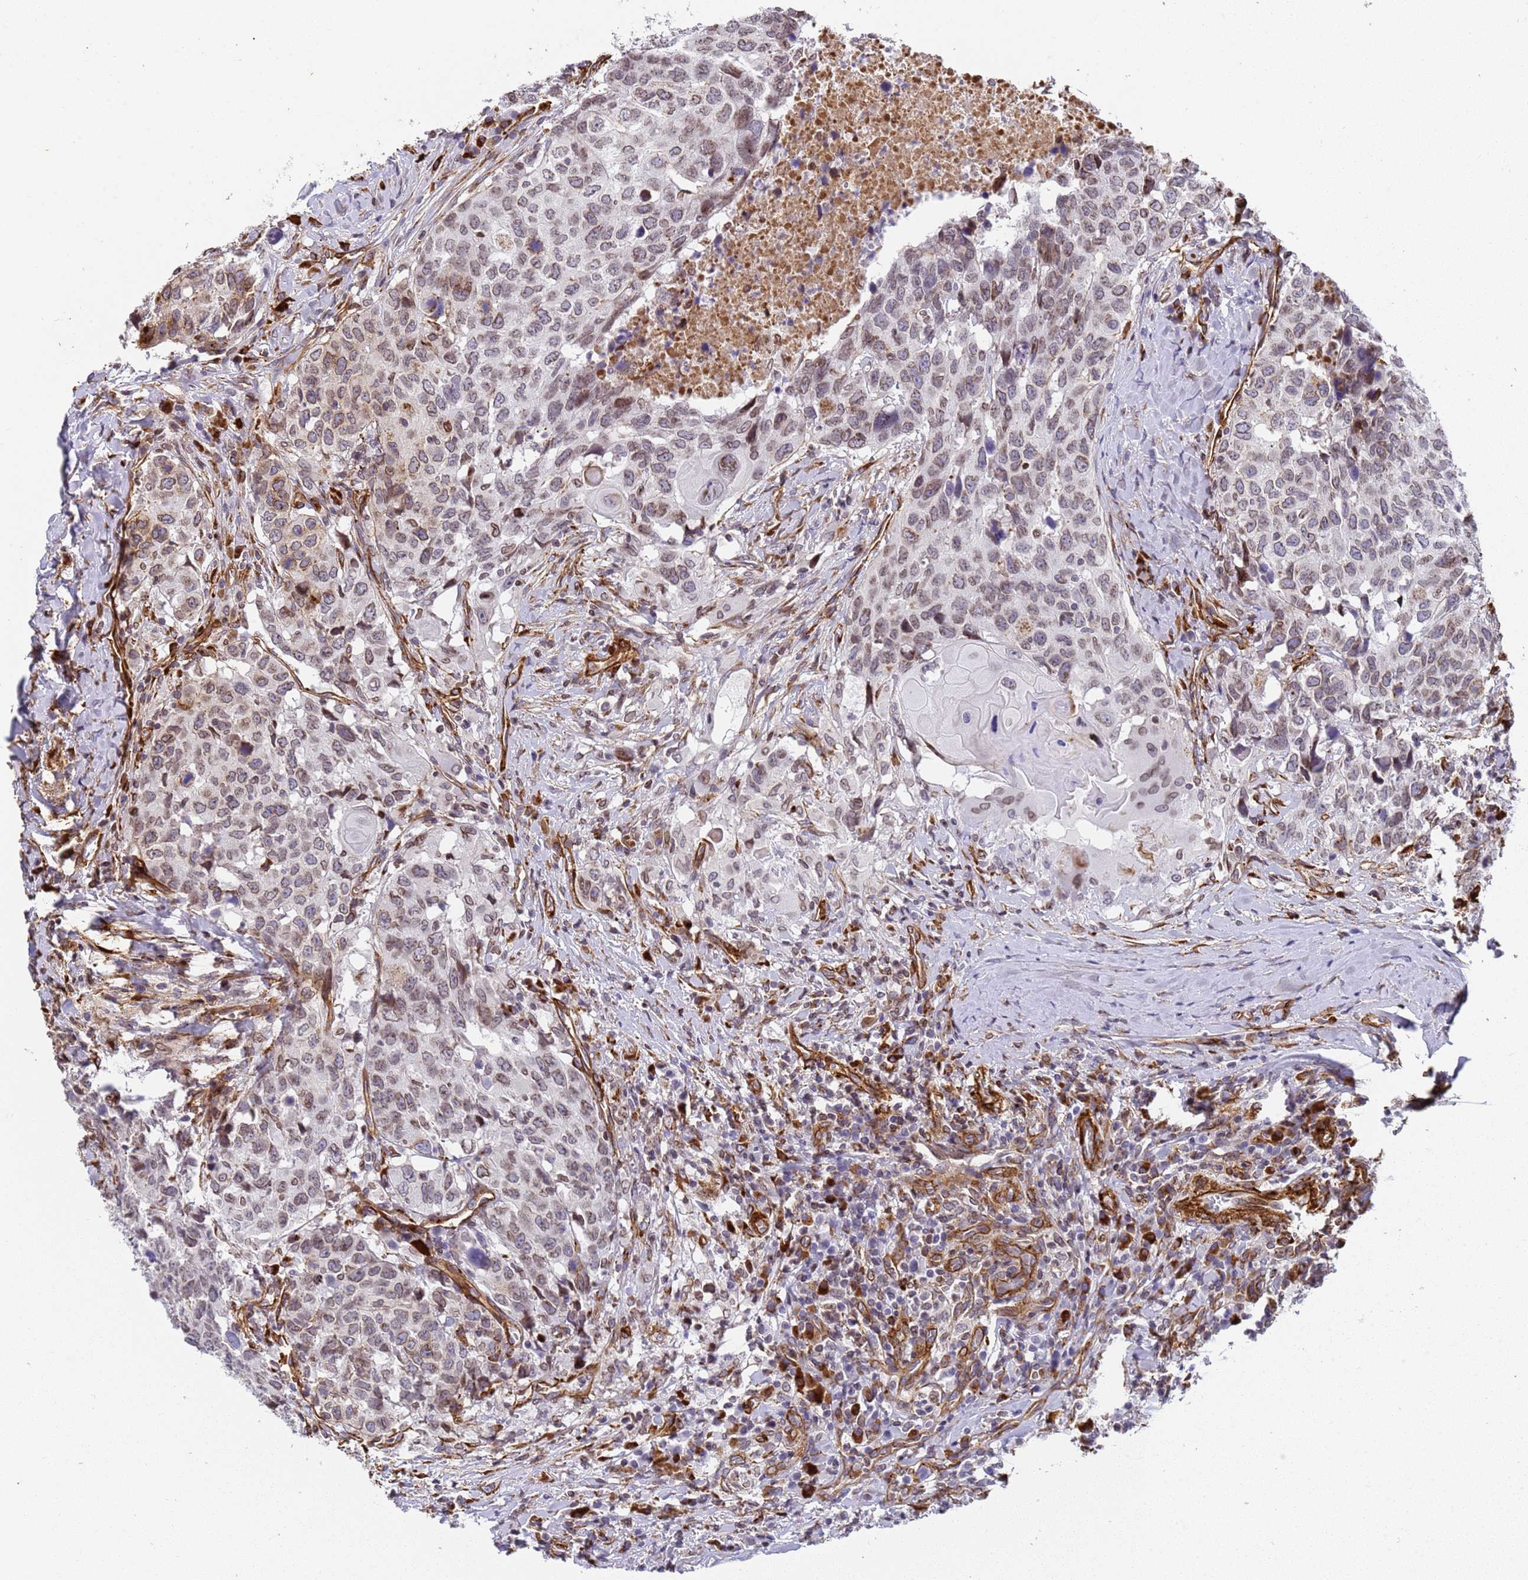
{"staining": {"intensity": "moderate", "quantity": "25%-75%", "location": "cytoplasmic/membranous,nuclear"}, "tissue": "head and neck cancer", "cell_type": "Tumor cells", "image_type": "cancer", "snomed": [{"axis": "morphology", "description": "Squamous cell carcinoma, NOS"}, {"axis": "topography", "description": "Head-Neck"}], "caption": "IHC image of neoplastic tissue: squamous cell carcinoma (head and neck) stained using immunohistochemistry reveals medium levels of moderate protein expression localized specifically in the cytoplasmic/membranous and nuclear of tumor cells, appearing as a cytoplasmic/membranous and nuclear brown color.", "gene": "IGFBP7", "patient": {"sex": "male", "age": 66}}